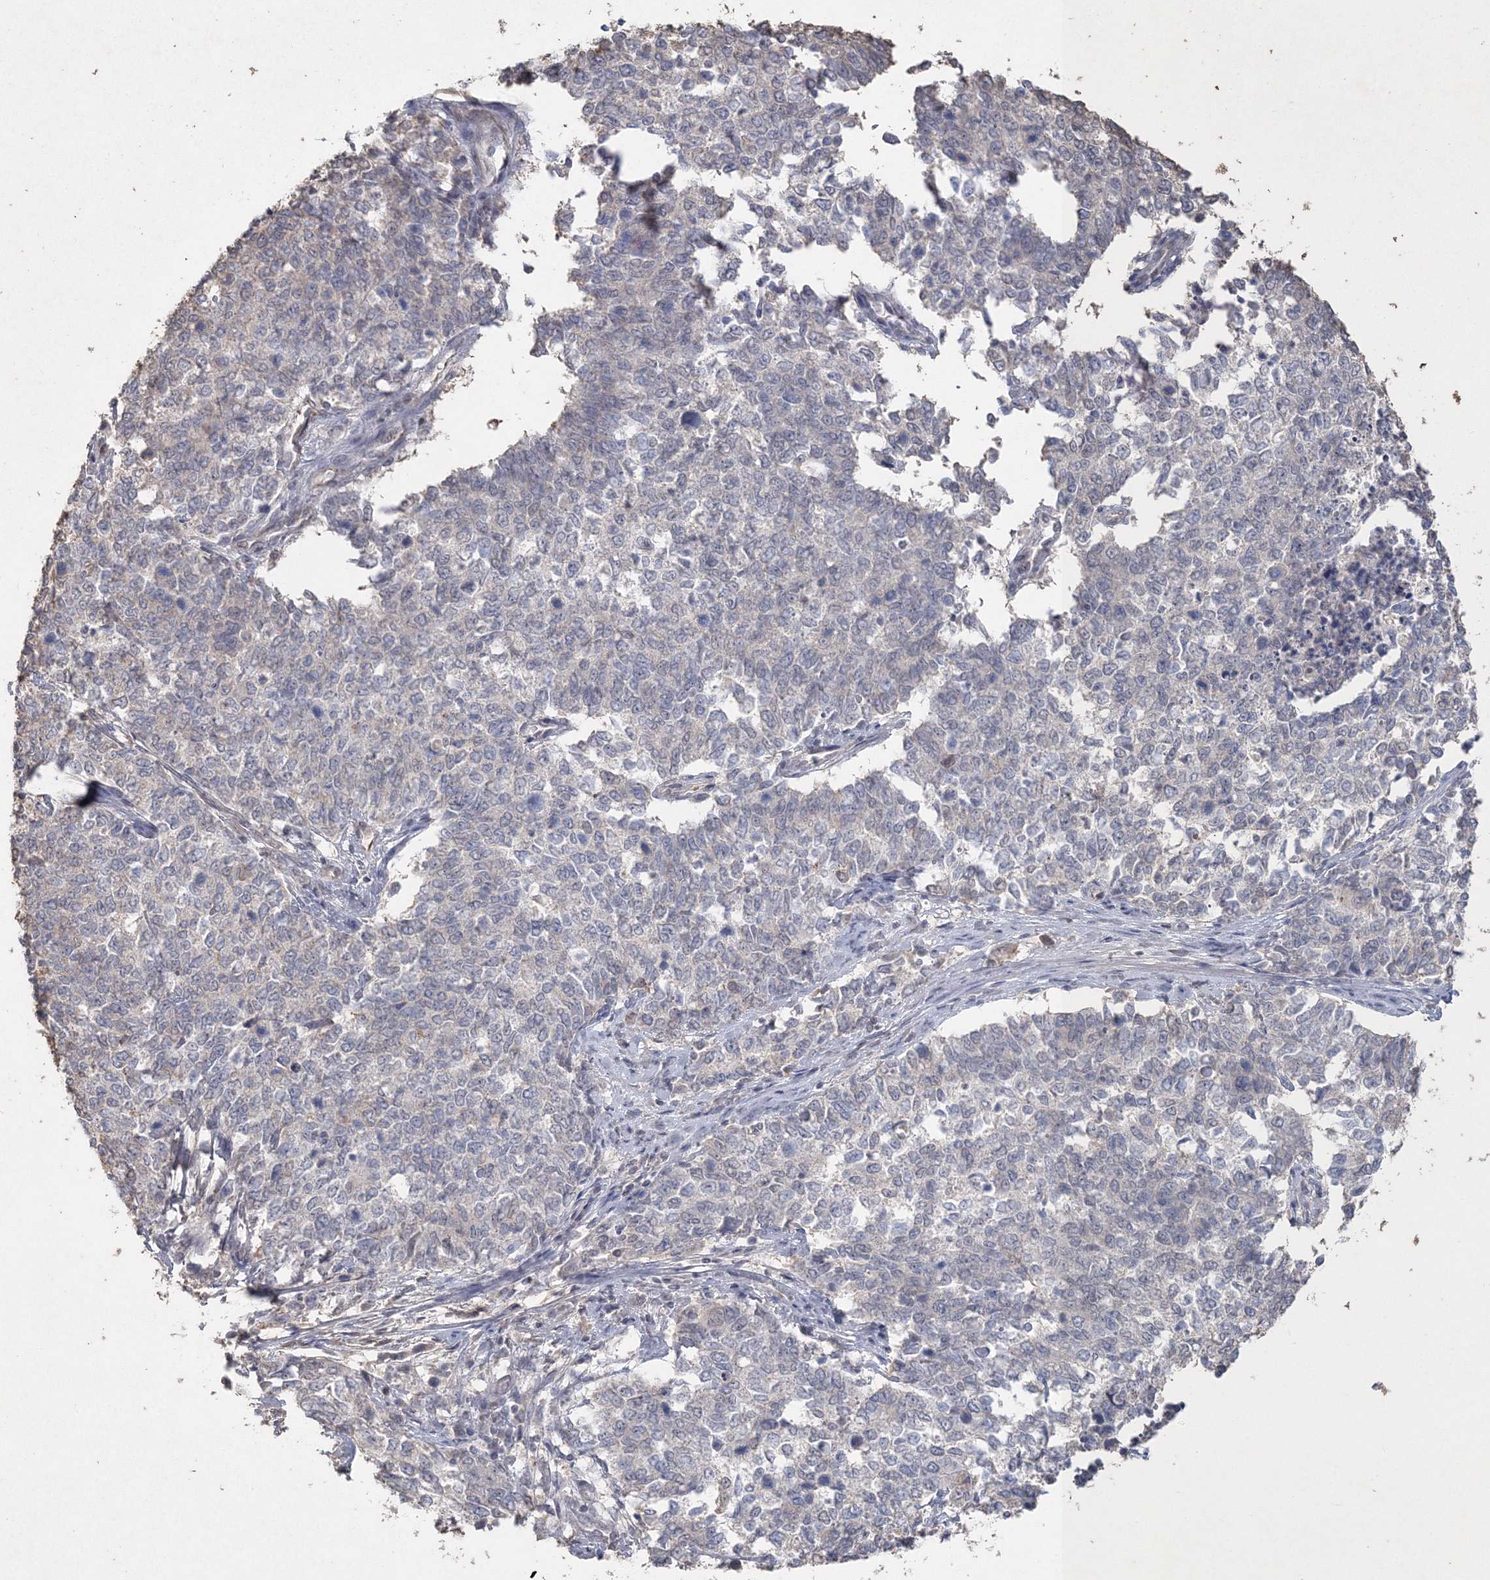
{"staining": {"intensity": "negative", "quantity": "none", "location": "none"}, "tissue": "cervical cancer", "cell_type": "Tumor cells", "image_type": "cancer", "snomed": [{"axis": "morphology", "description": "Squamous cell carcinoma, NOS"}, {"axis": "topography", "description": "Cervix"}], "caption": "The histopathology image demonstrates no staining of tumor cells in cervical cancer (squamous cell carcinoma).", "gene": "UIMC1", "patient": {"sex": "female", "age": 63}}